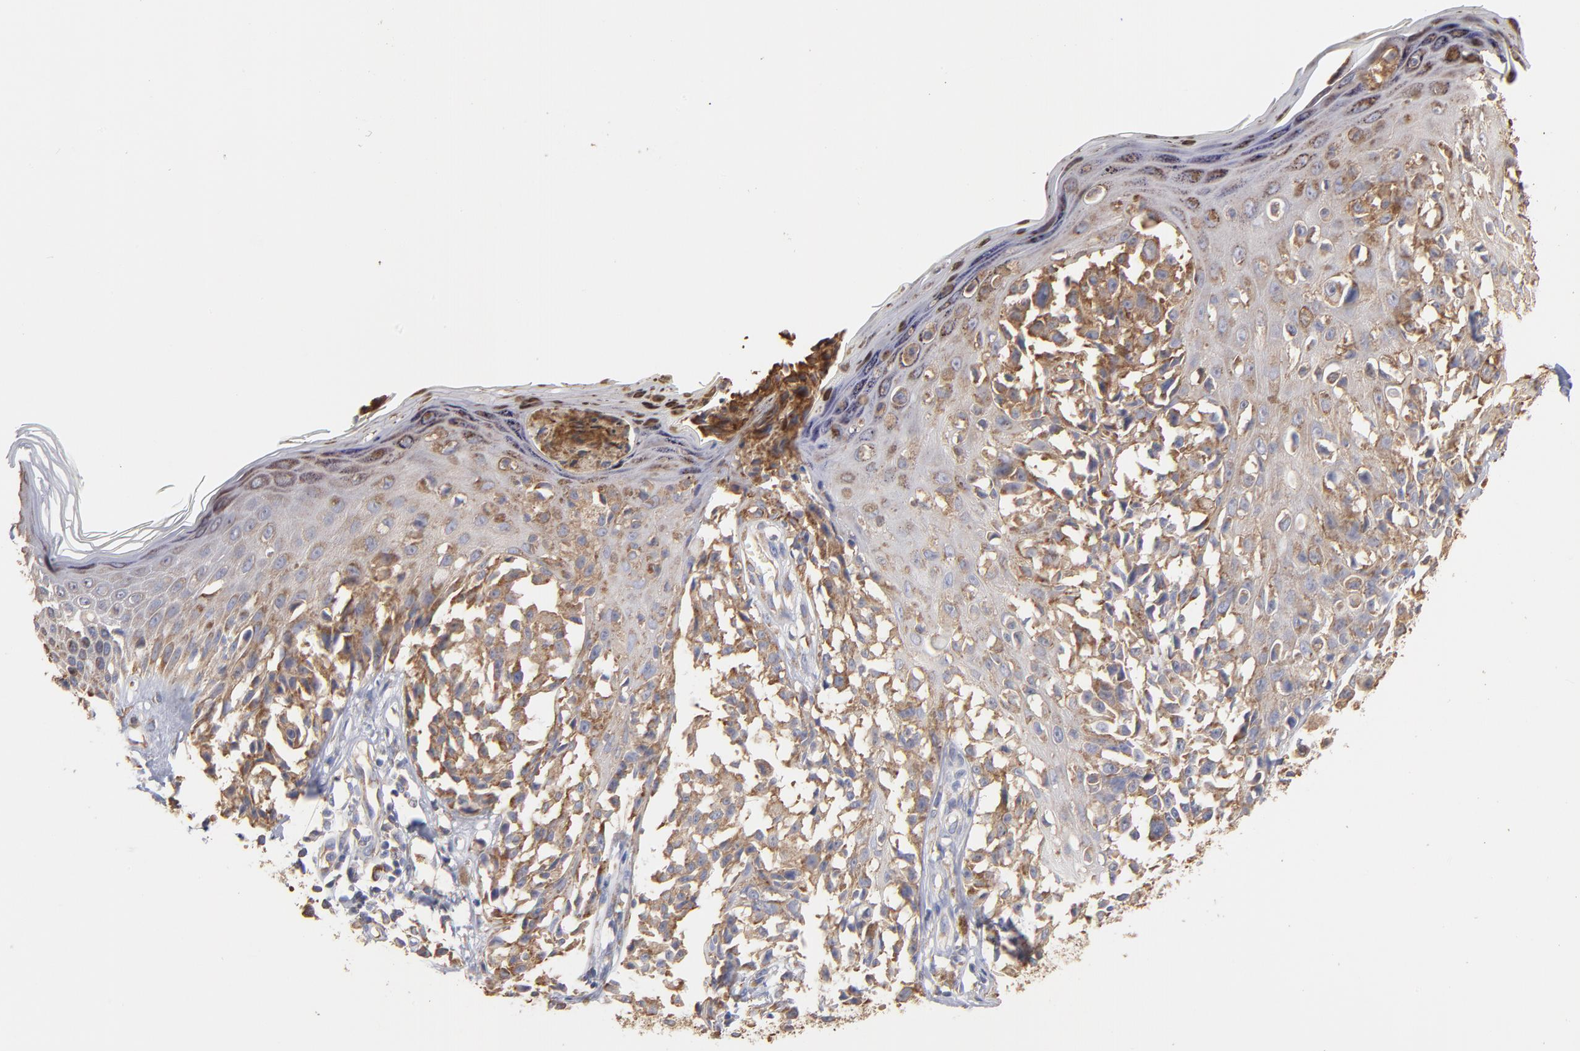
{"staining": {"intensity": "weak", "quantity": ">75%", "location": "cytoplasmic/membranous"}, "tissue": "melanoma", "cell_type": "Tumor cells", "image_type": "cancer", "snomed": [{"axis": "morphology", "description": "Malignant melanoma, NOS"}, {"axis": "topography", "description": "Skin"}], "caption": "This is a micrograph of immunohistochemistry (IHC) staining of melanoma, which shows weak expression in the cytoplasmic/membranous of tumor cells.", "gene": "RPL9", "patient": {"sex": "female", "age": 38}}